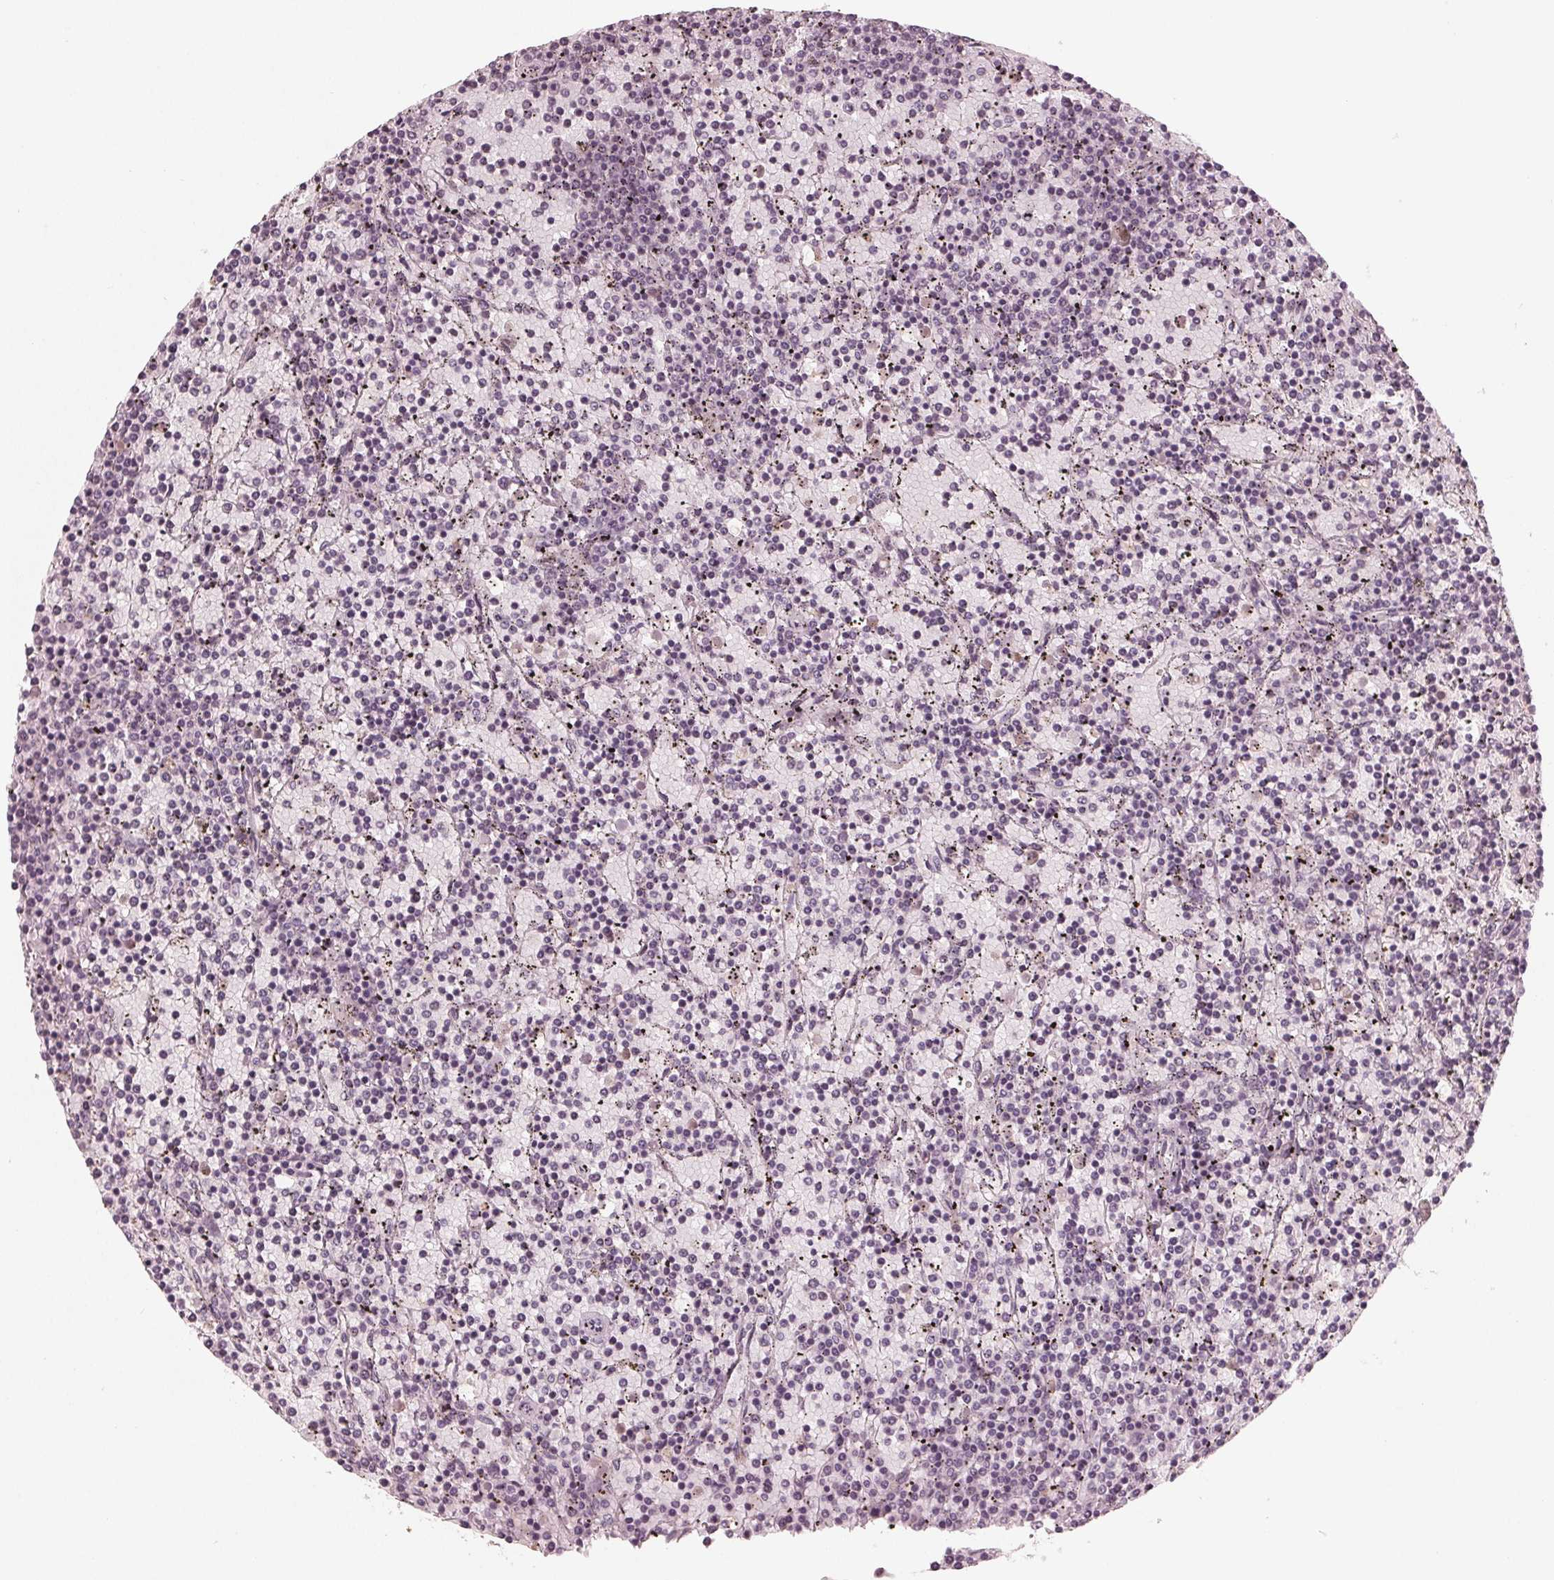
{"staining": {"intensity": "negative", "quantity": "none", "location": "none"}, "tissue": "lymphoma", "cell_type": "Tumor cells", "image_type": "cancer", "snomed": [{"axis": "morphology", "description": "Malignant lymphoma, non-Hodgkin's type, Low grade"}, {"axis": "topography", "description": "Spleen"}], "caption": "High power microscopy micrograph of an IHC photomicrograph of low-grade malignant lymphoma, non-Hodgkin's type, revealing no significant positivity in tumor cells.", "gene": "ADPRHL1", "patient": {"sex": "female", "age": 77}}